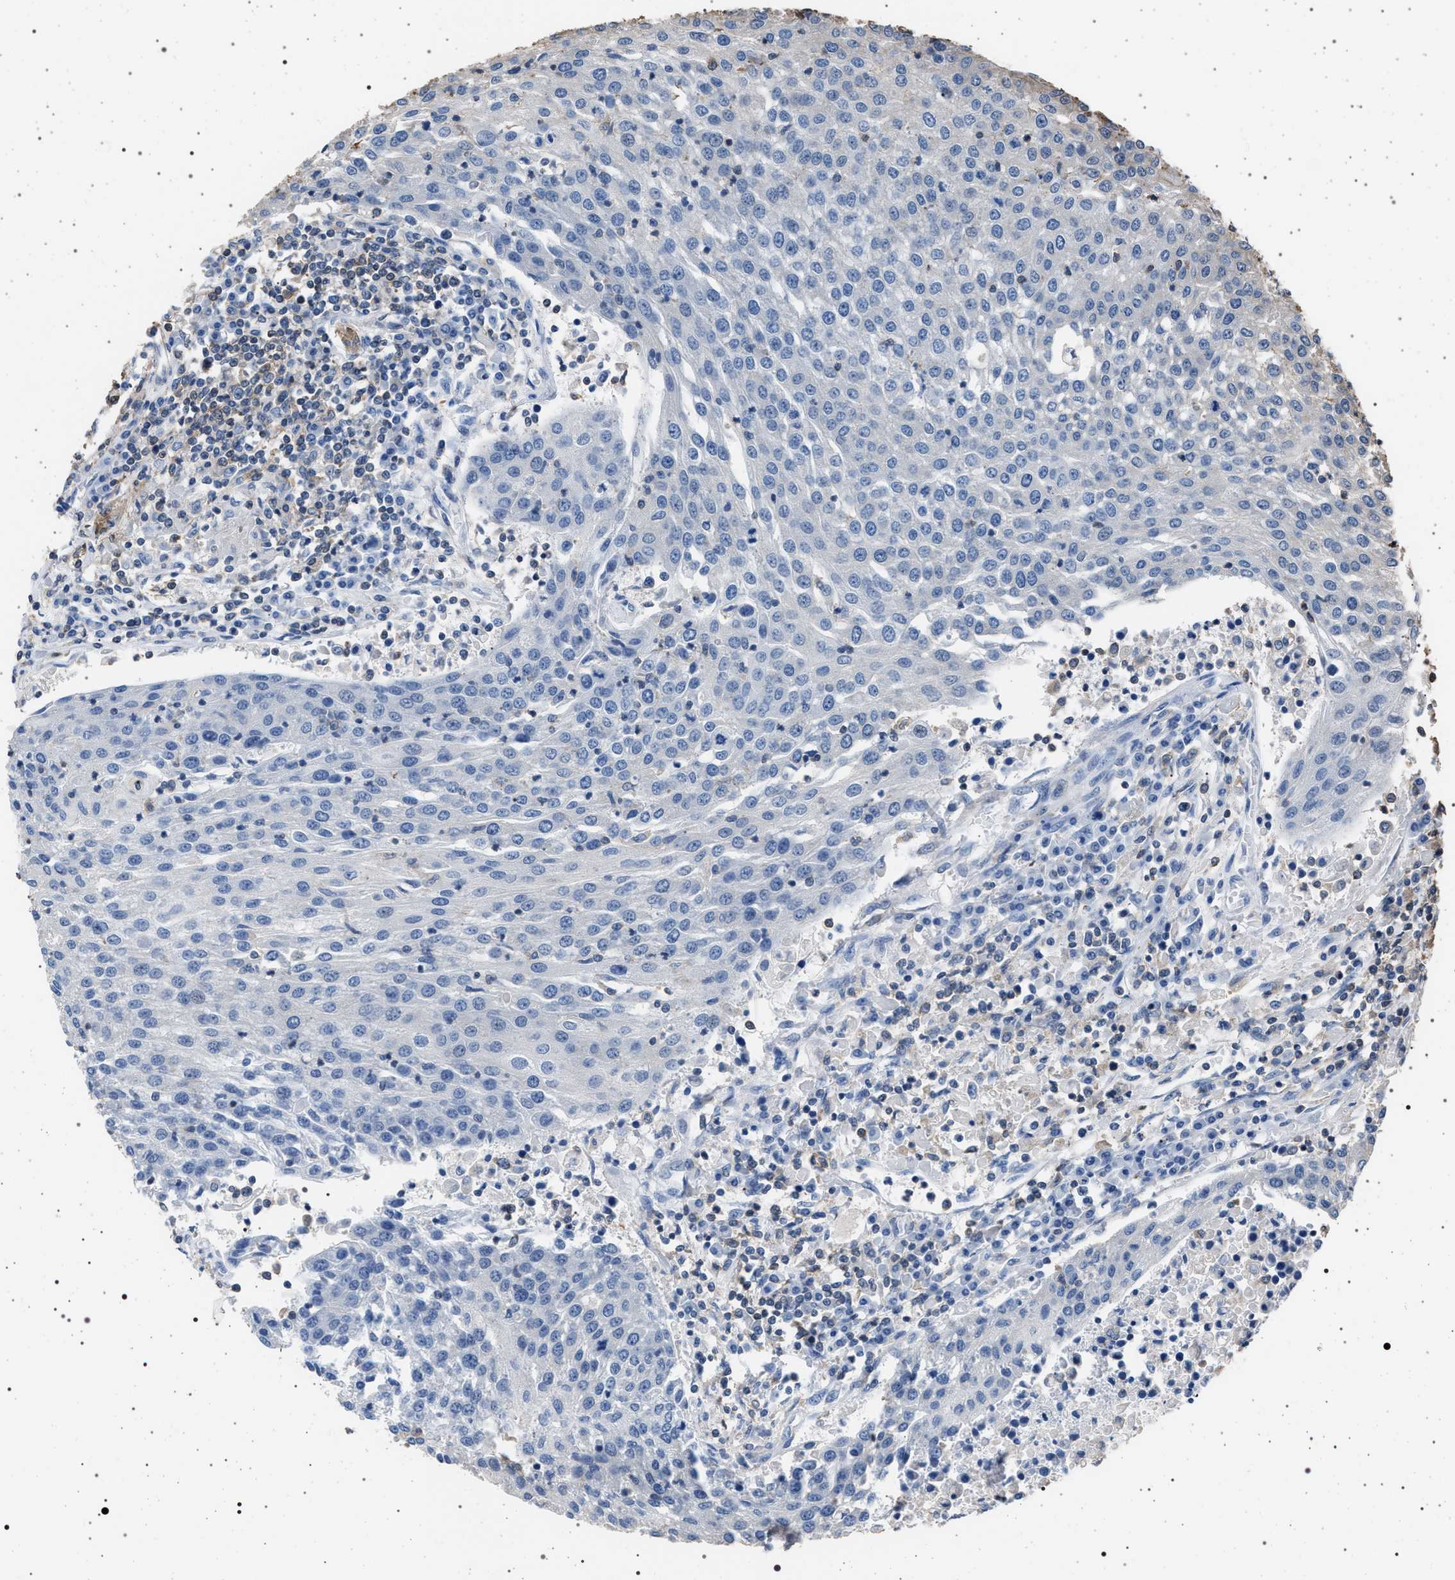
{"staining": {"intensity": "negative", "quantity": "none", "location": "none"}, "tissue": "urothelial cancer", "cell_type": "Tumor cells", "image_type": "cancer", "snomed": [{"axis": "morphology", "description": "Urothelial carcinoma, High grade"}, {"axis": "topography", "description": "Urinary bladder"}], "caption": "There is no significant expression in tumor cells of urothelial carcinoma (high-grade).", "gene": "SMAP2", "patient": {"sex": "female", "age": 85}}